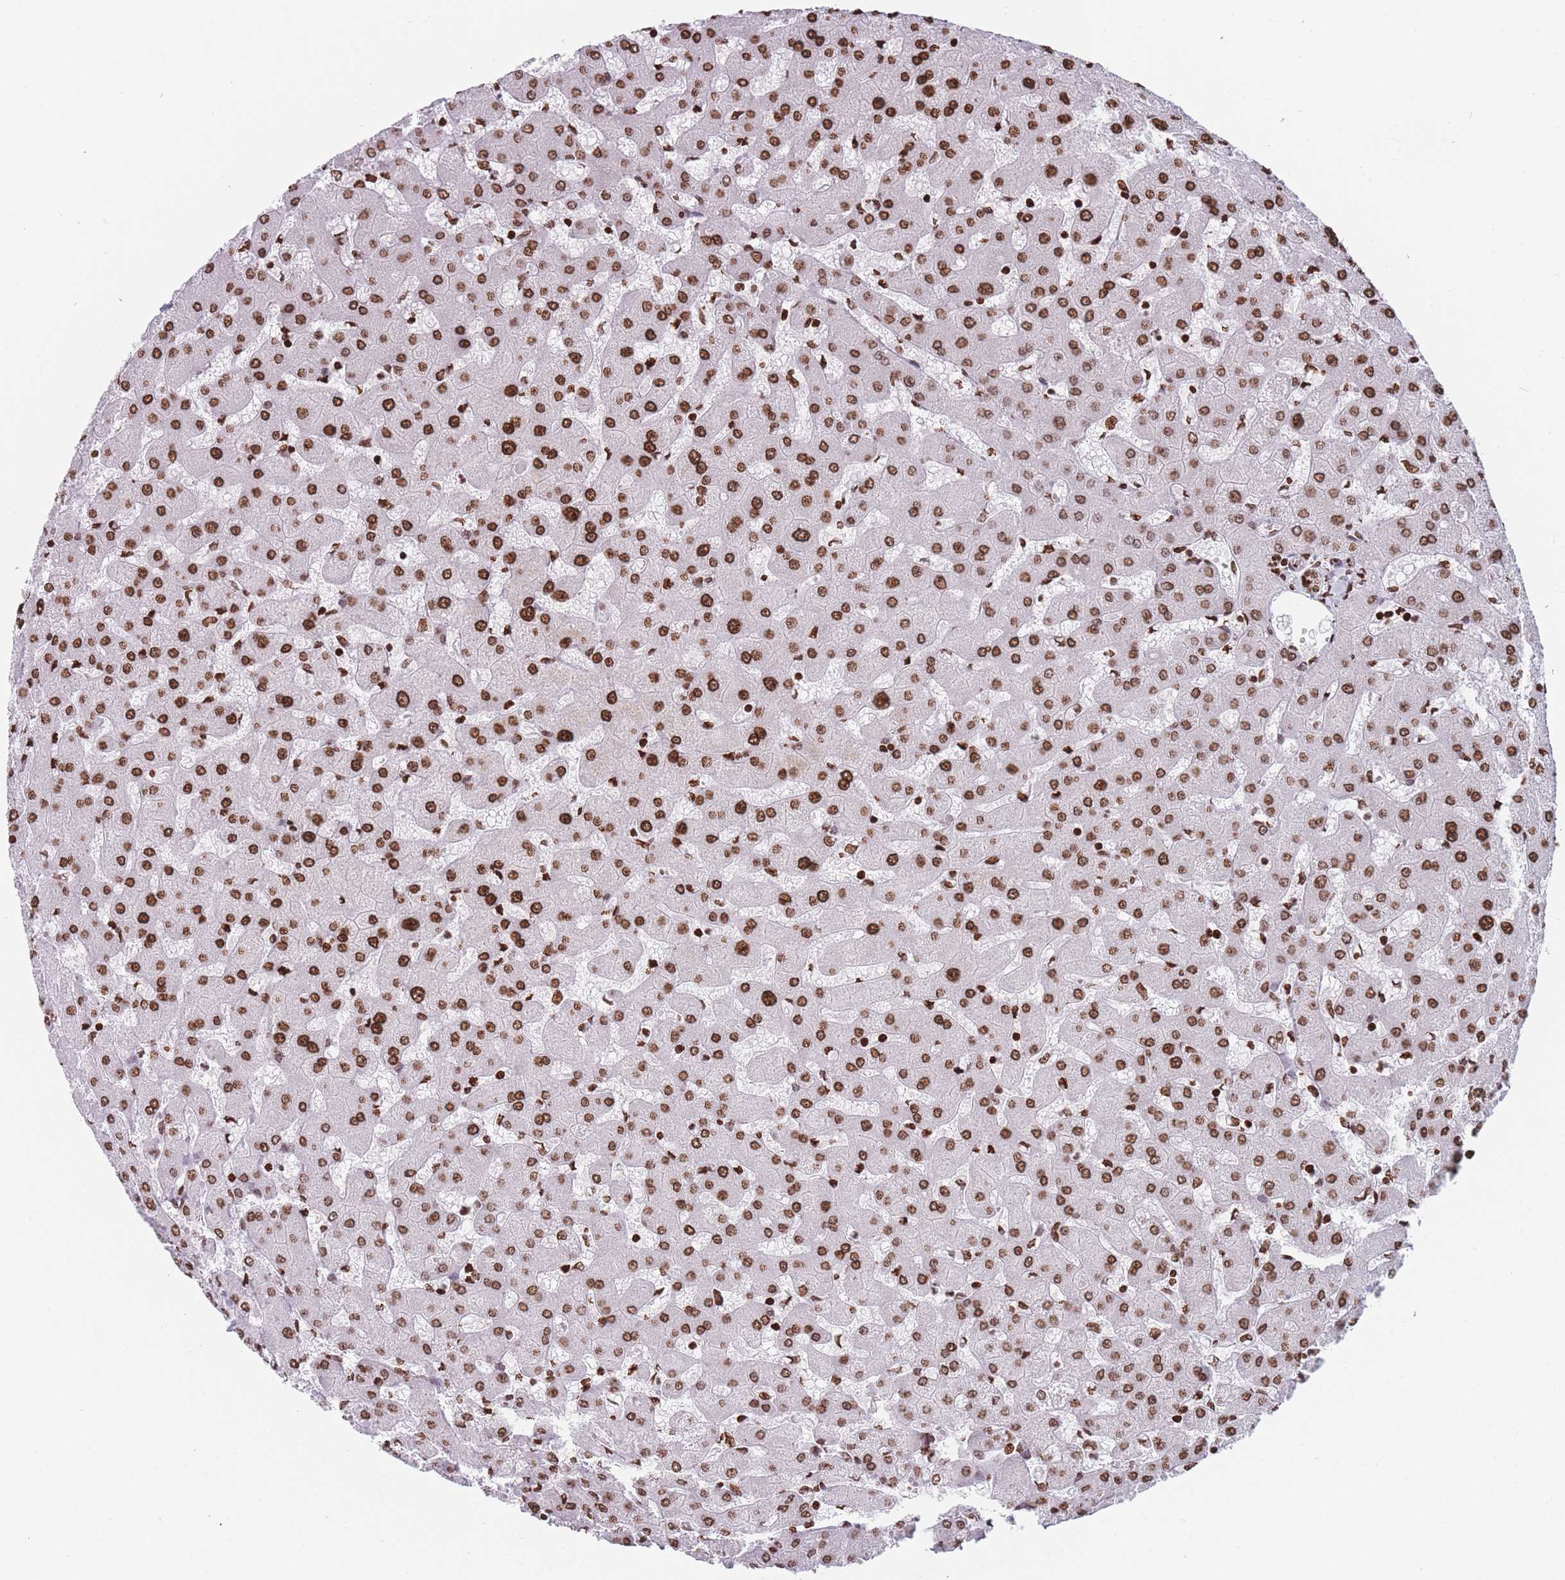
{"staining": {"intensity": "strong", "quantity": ">75%", "location": "nuclear"}, "tissue": "liver", "cell_type": "Cholangiocytes", "image_type": "normal", "snomed": [{"axis": "morphology", "description": "Normal tissue, NOS"}, {"axis": "topography", "description": "Liver"}], "caption": "About >75% of cholangiocytes in normal liver reveal strong nuclear protein positivity as visualized by brown immunohistochemical staining.", "gene": "AK9", "patient": {"sex": "female", "age": 63}}